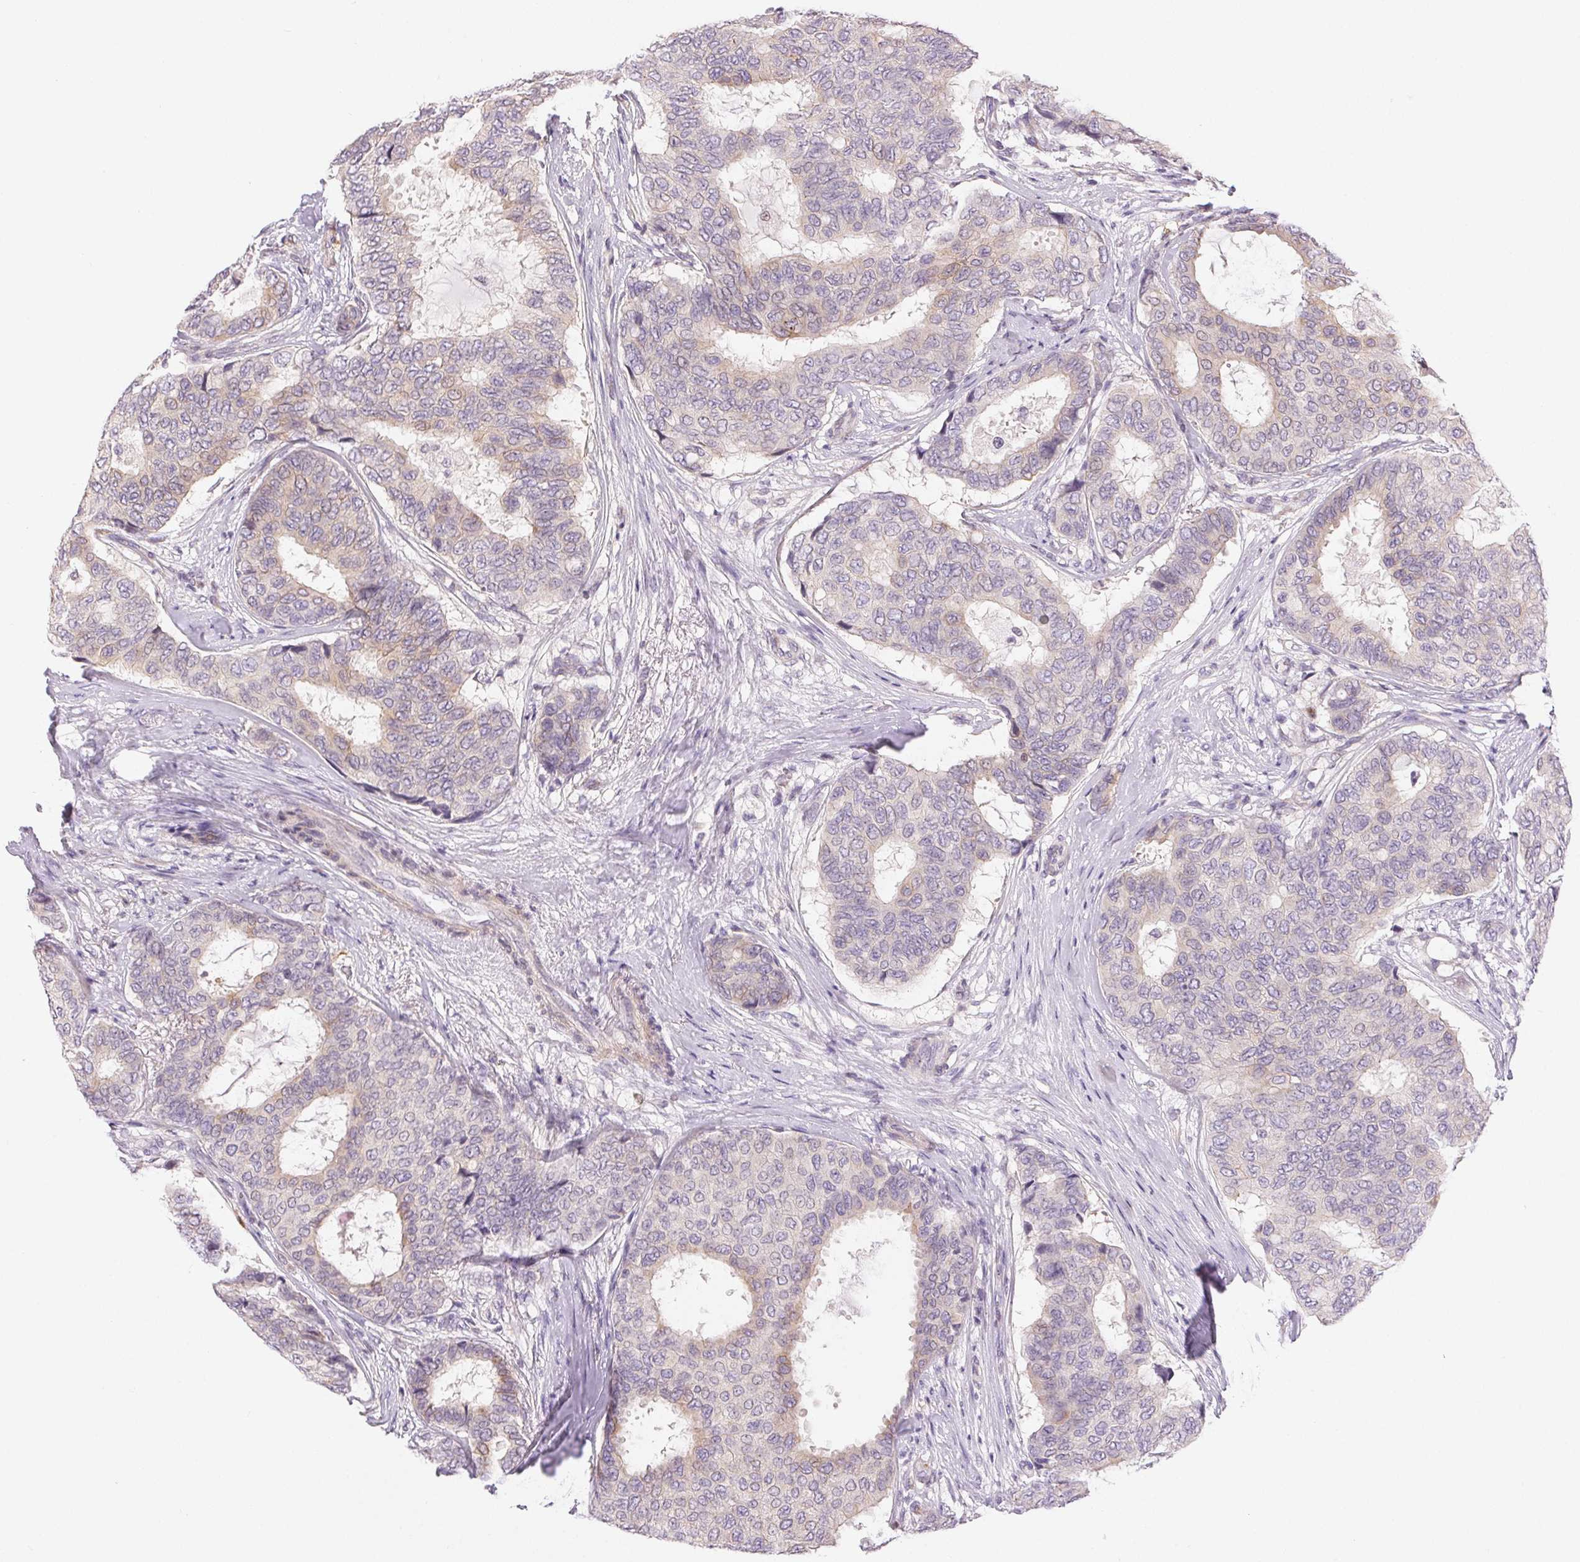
{"staining": {"intensity": "negative", "quantity": "none", "location": "none"}, "tissue": "breast cancer", "cell_type": "Tumor cells", "image_type": "cancer", "snomed": [{"axis": "morphology", "description": "Duct carcinoma"}, {"axis": "topography", "description": "Breast"}], "caption": "The micrograph exhibits no significant expression in tumor cells of infiltrating ductal carcinoma (breast).", "gene": "RPGRIP1", "patient": {"sex": "female", "age": 75}}